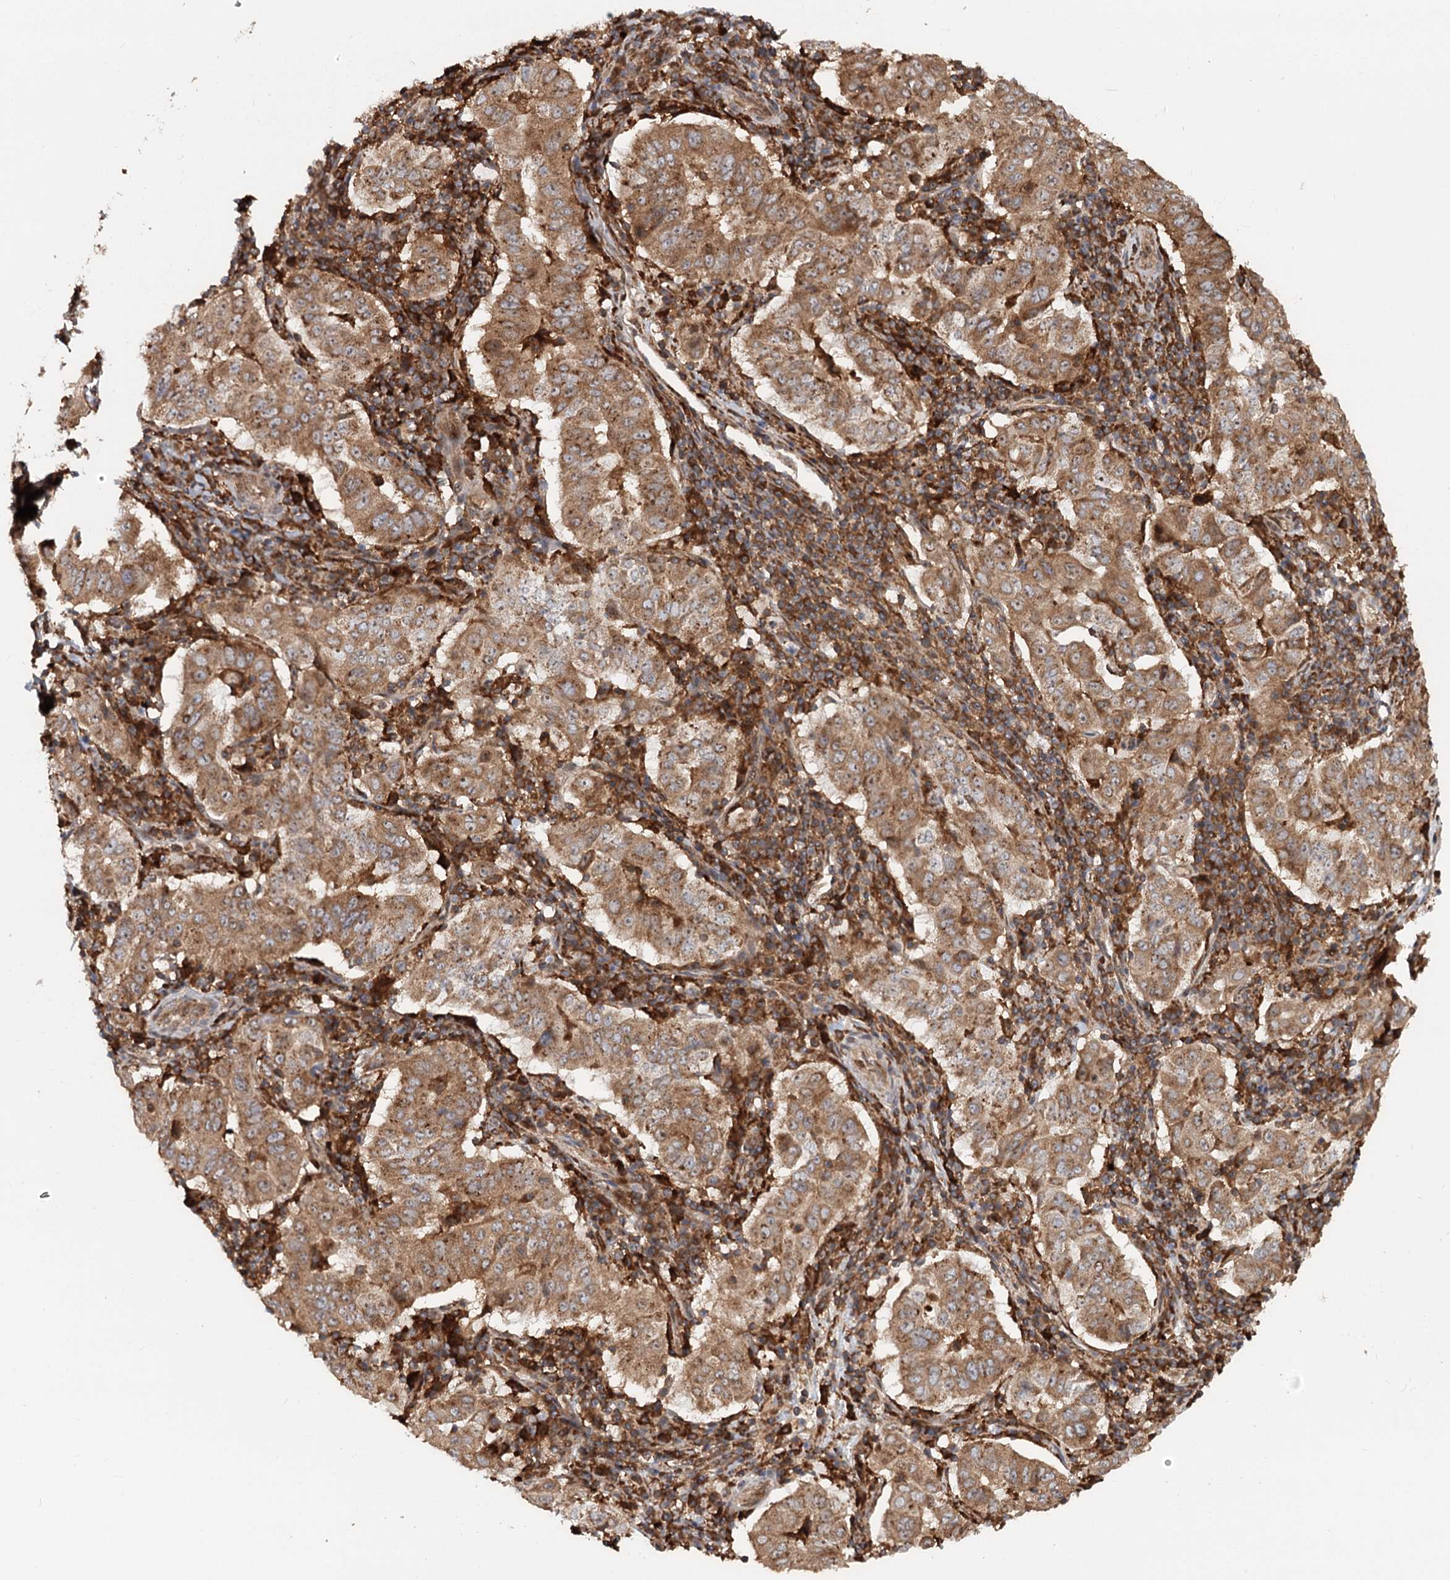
{"staining": {"intensity": "moderate", "quantity": ">75%", "location": "cytoplasmic/membranous"}, "tissue": "pancreatic cancer", "cell_type": "Tumor cells", "image_type": "cancer", "snomed": [{"axis": "morphology", "description": "Adenocarcinoma, NOS"}, {"axis": "topography", "description": "Pancreas"}], "caption": "Immunohistochemical staining of human pancreatic cancer (adenocarcinoma) reveals medium levels of moderate cytoplasmic/membranous protein staining in approximately >75% of tumor cells.", "gene": "RNF111", "patient": {"sex": "male", "age": 63}}